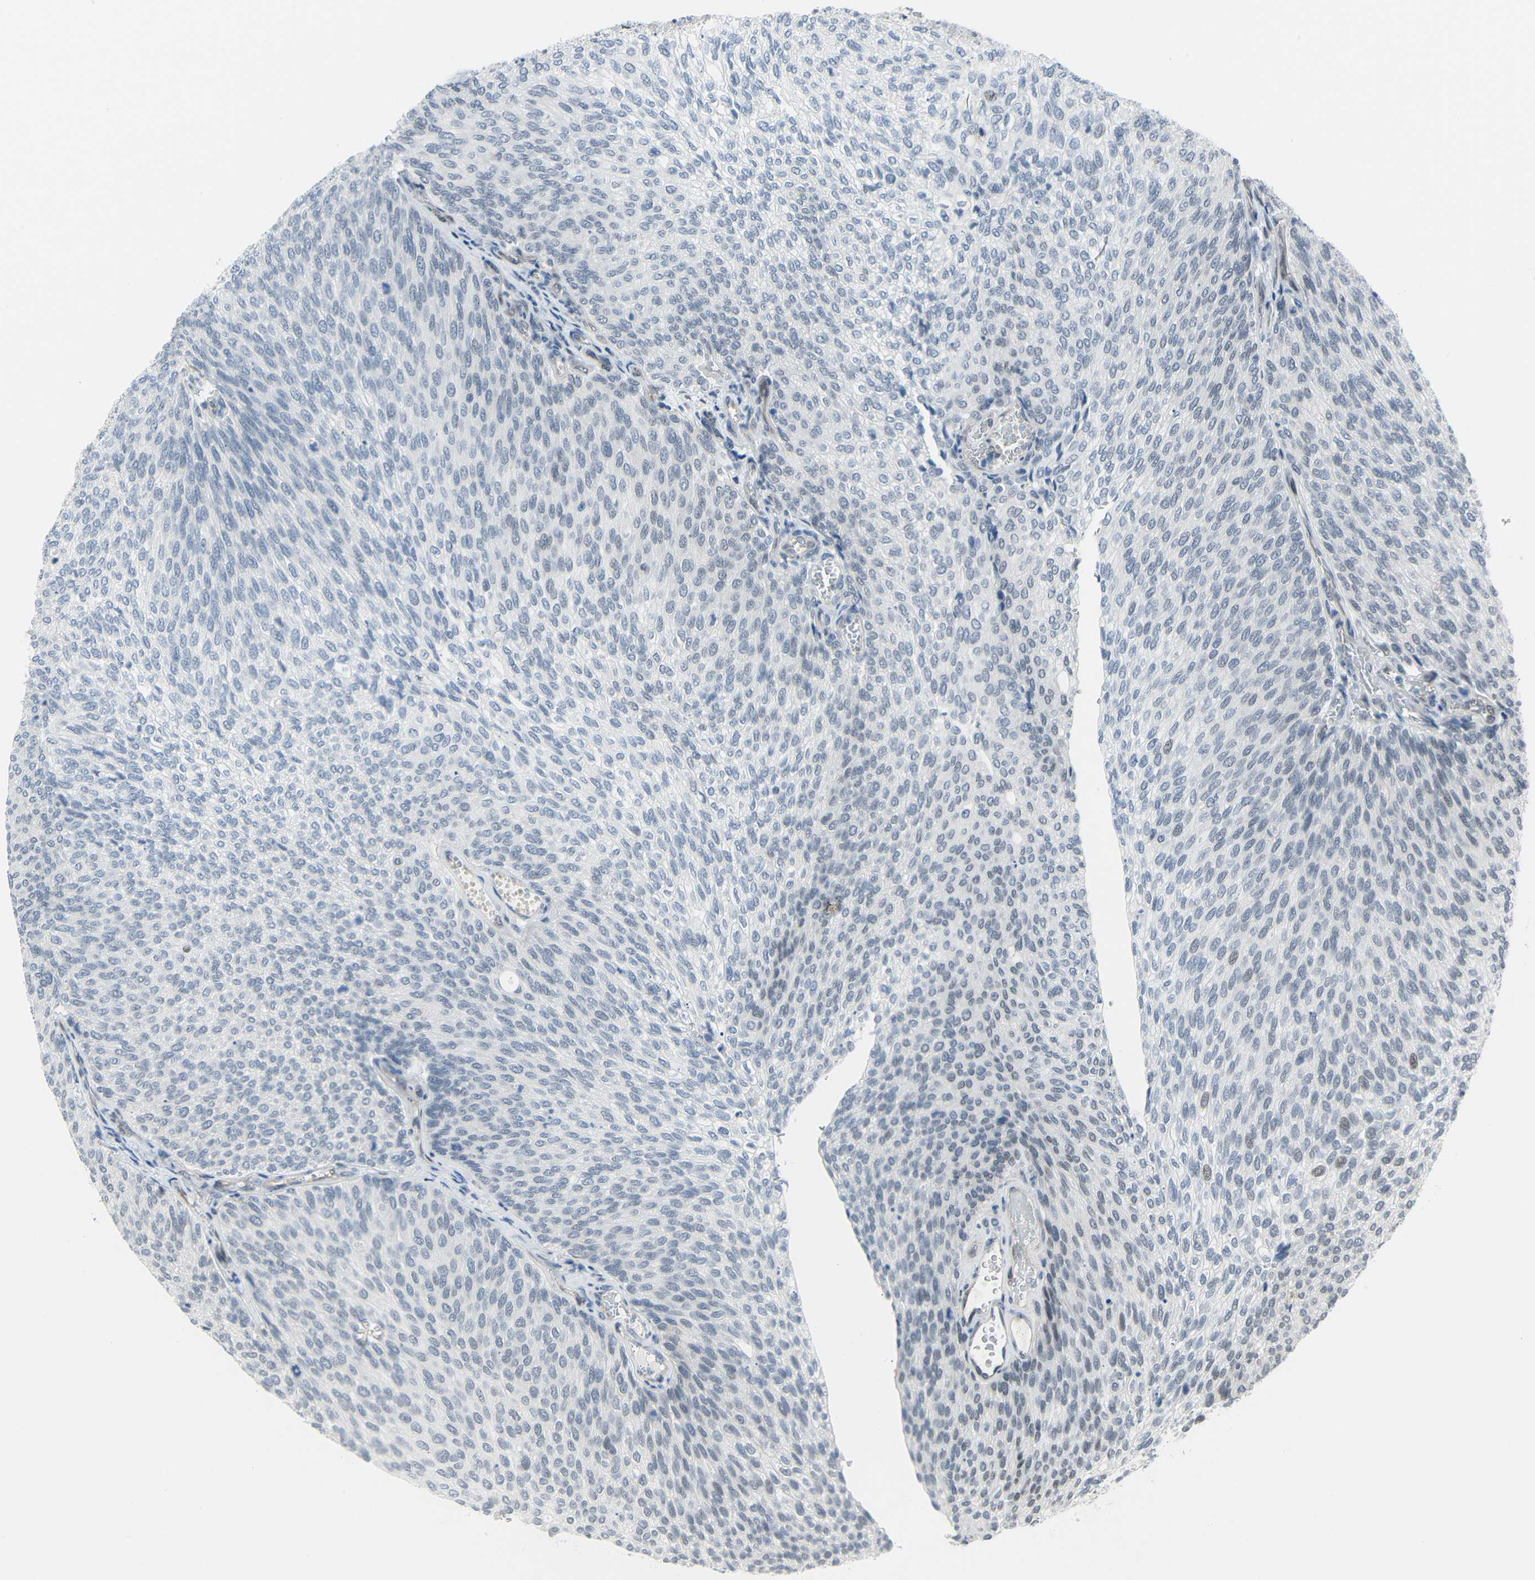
{"staining": {"intensity": "negative", "quantity": "none", "location": "none"}, "tissue": "urothelial cancer", "cell_type": "Tumor cells", "image_type": "cancer", "snomed": [{"axis": "morphology", "description": "Urothelial carcinoma, Low grade"}, {"axis": "topography", "description": "Urinary bladder"}], "caption": "Immunohistochemical staining of human urothelial cancer demonstrates no significant staining in tumor cells. (DAB (3,3'-diaminobenzidine) immunohistochemistry visualized using brightfield microscopy, high magnification).", "gene": "IMPG2", "patient": {"sex": "female", "age": 79}}